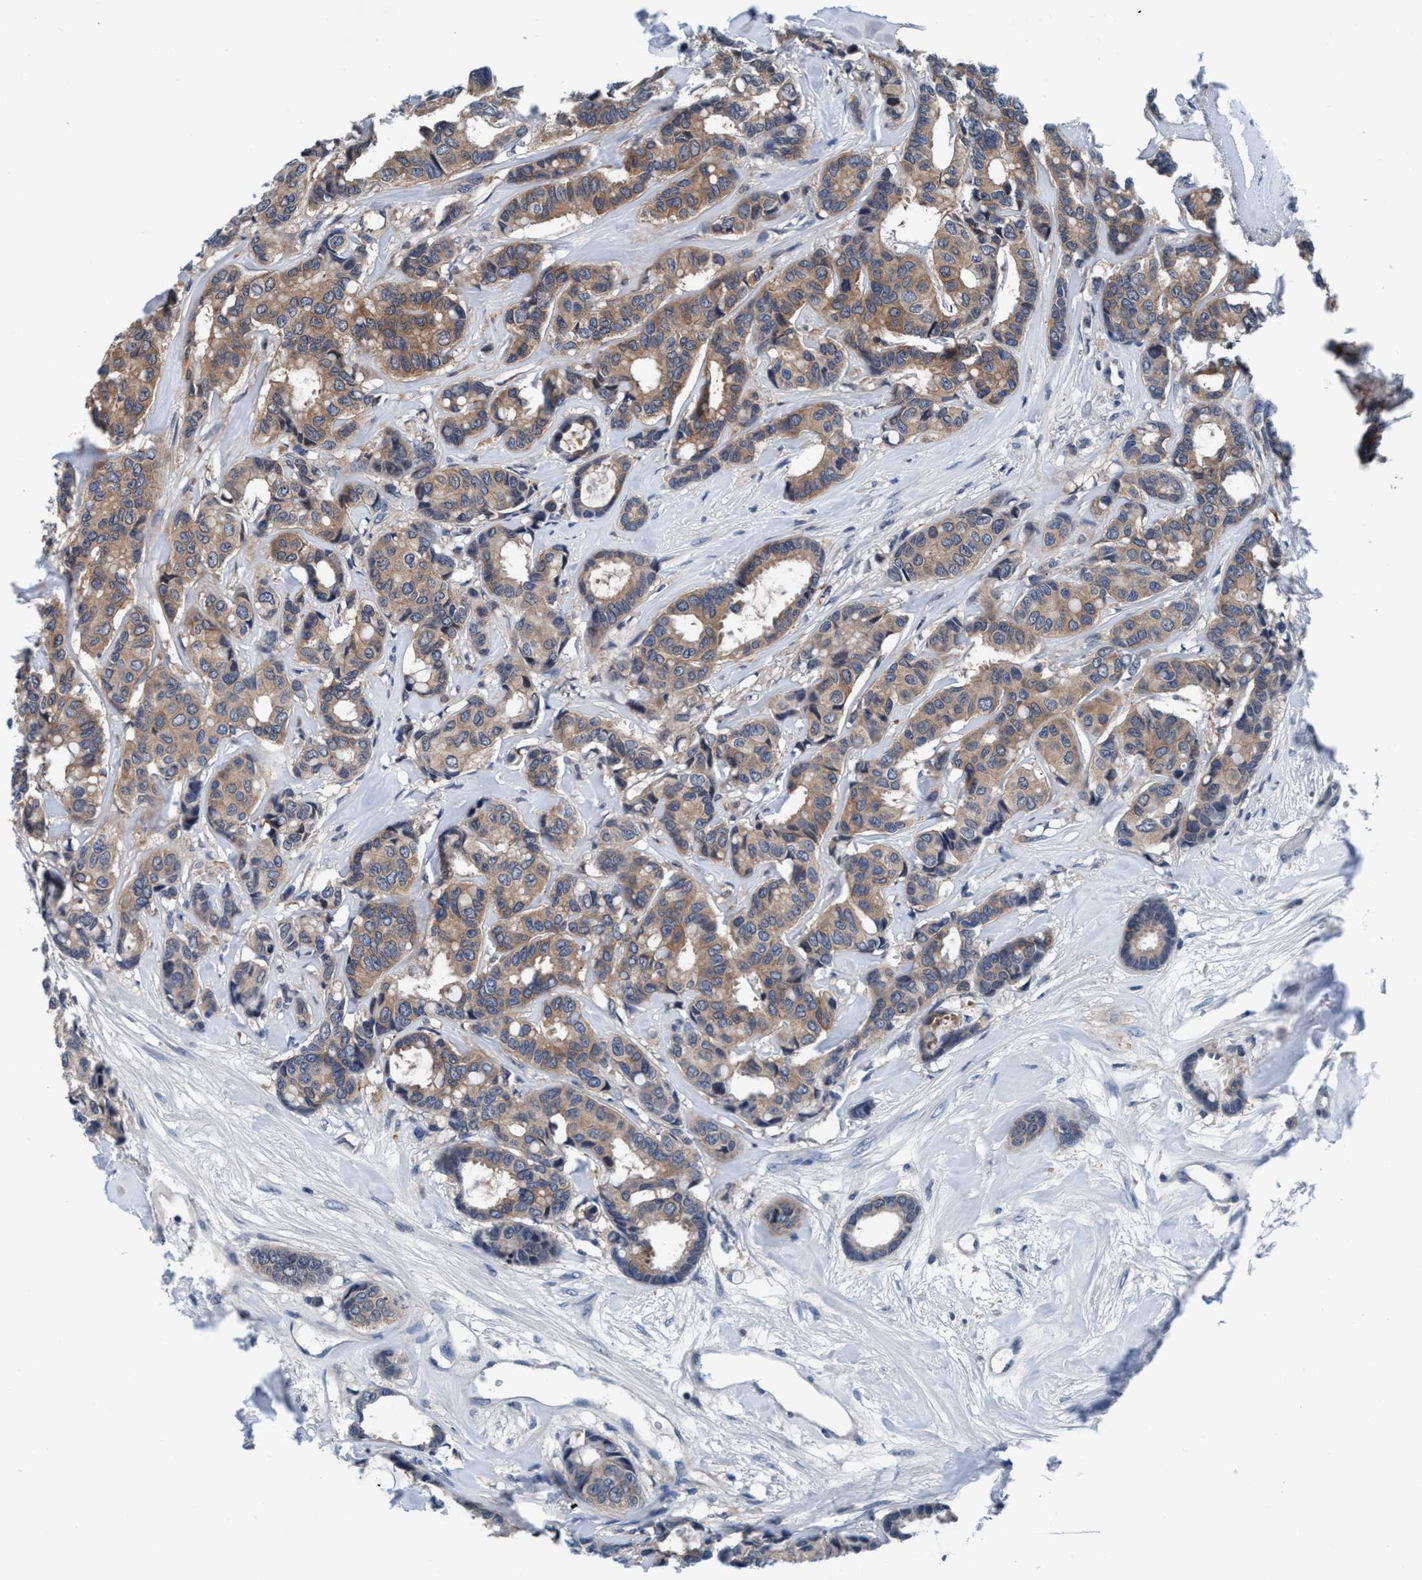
{"staining": {"intensity": "moderate", "quantity": ">75%", "location": "cytoplasmic/membranous"}, "tissue": "breast cancer", "cell_type": "Tumor cells", "image_type": "cancer", "snomed": [{"axis": "morphology", "description": "Duct carcinoma"}, {"axis": "topography", "description": "Breast"}], "caption": "IHC photomicrograph of breast cancer stained for a protein (brown), which exhibits medium levels of moderate cytoplasmic/membranous positivity in approximately >75% of tumor cells.", "gene": "TMEM94", "patient": {"sex": "female", "age": 87}}